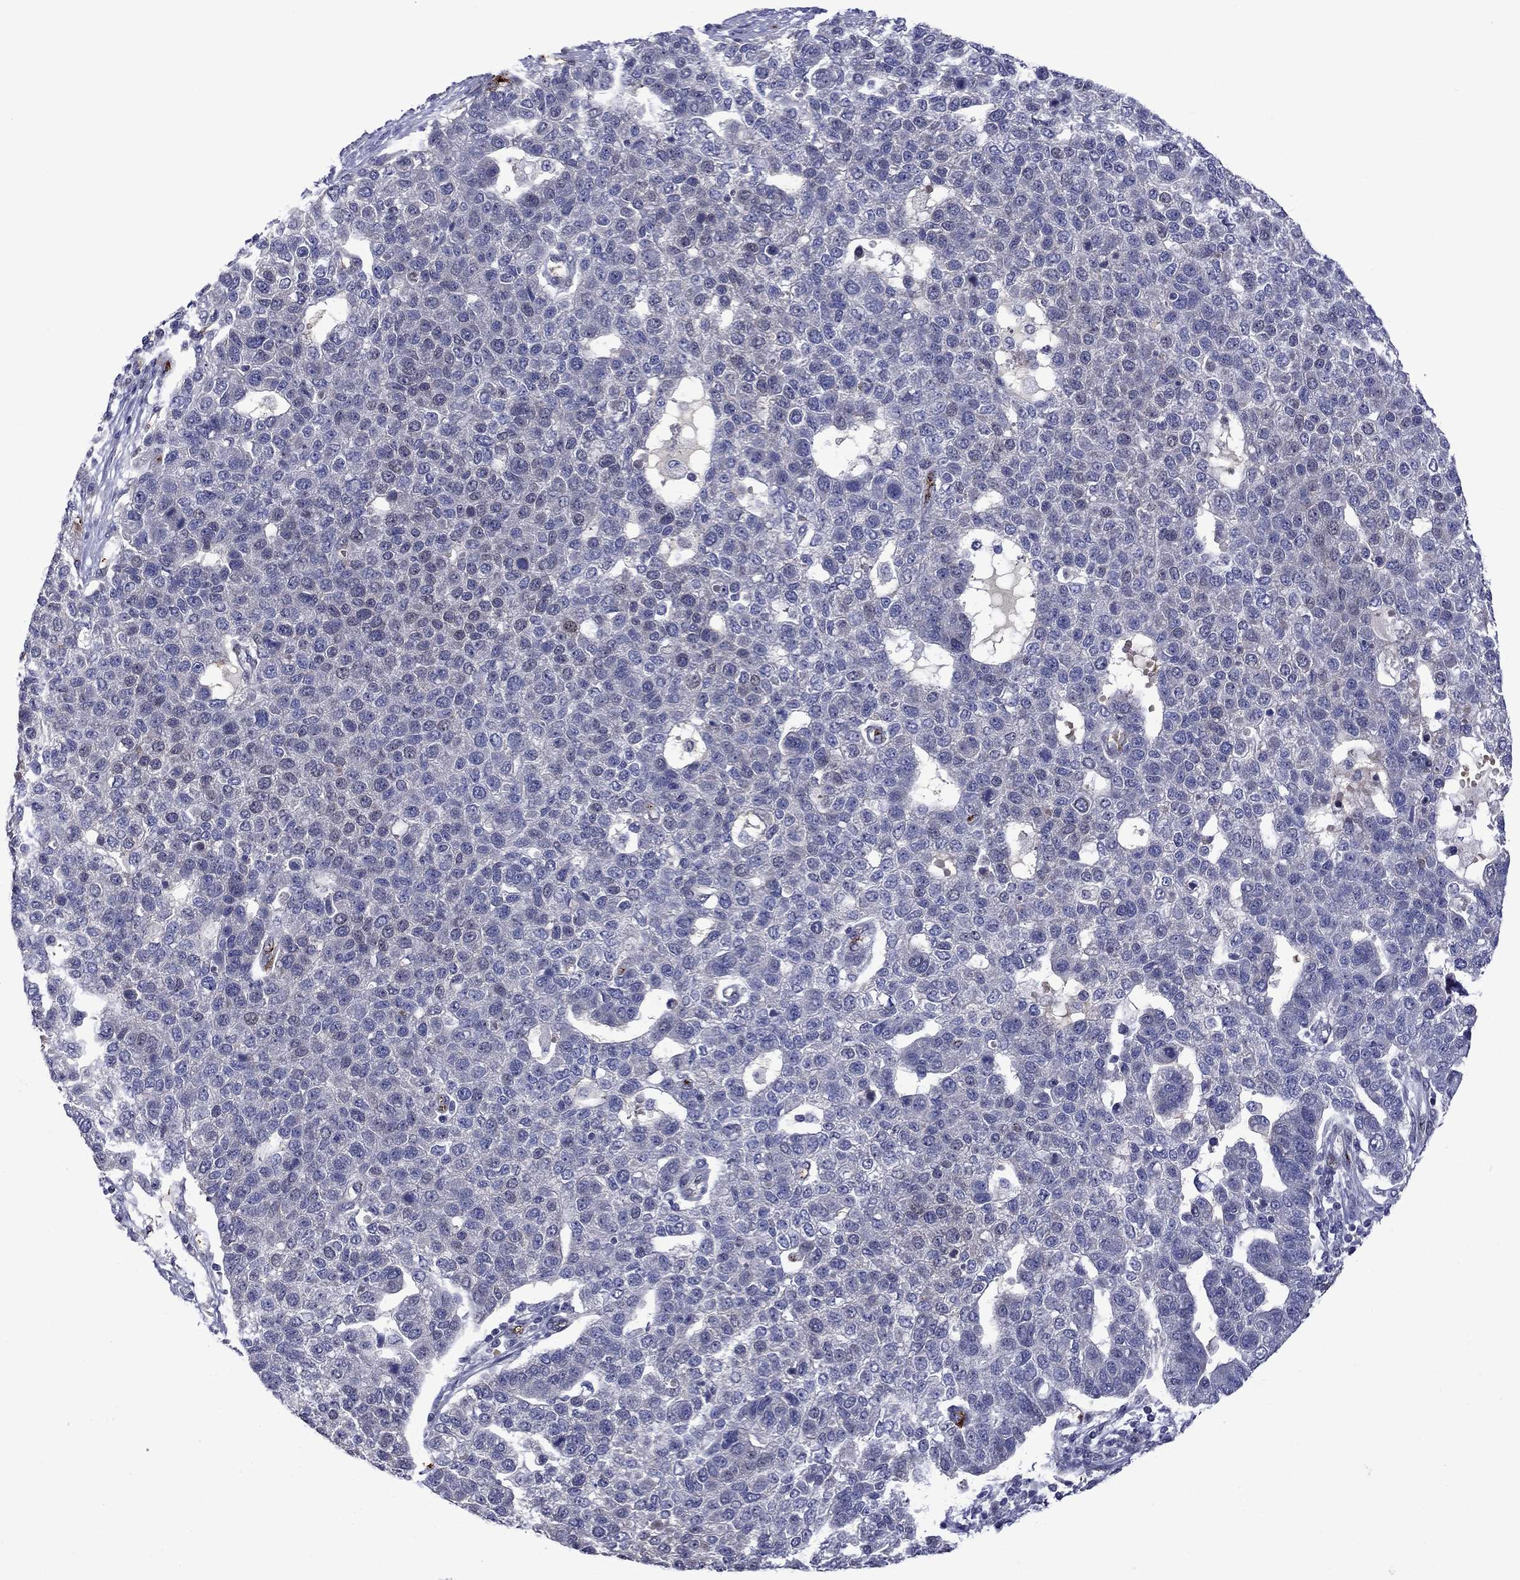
{"staining": {"intensity": "negative", "quantity": "none", "location": "none"}, "tissue": "pancreatic cancer", "cell_type": "Tumor cells", "image_type": "cancer", "snomed": [{"axis": "morphology", "description": "Adenocarcinoma, NOS"}, {"axis": "topography", "description": "Pancreas"}], "caption": "Immunohistochemical staining of pancreatic adenocarcinoma exhibits no significant expression in tumor cells.", "gene": "SLITRK1", "patient": {"sex": "female", "age": 61}}